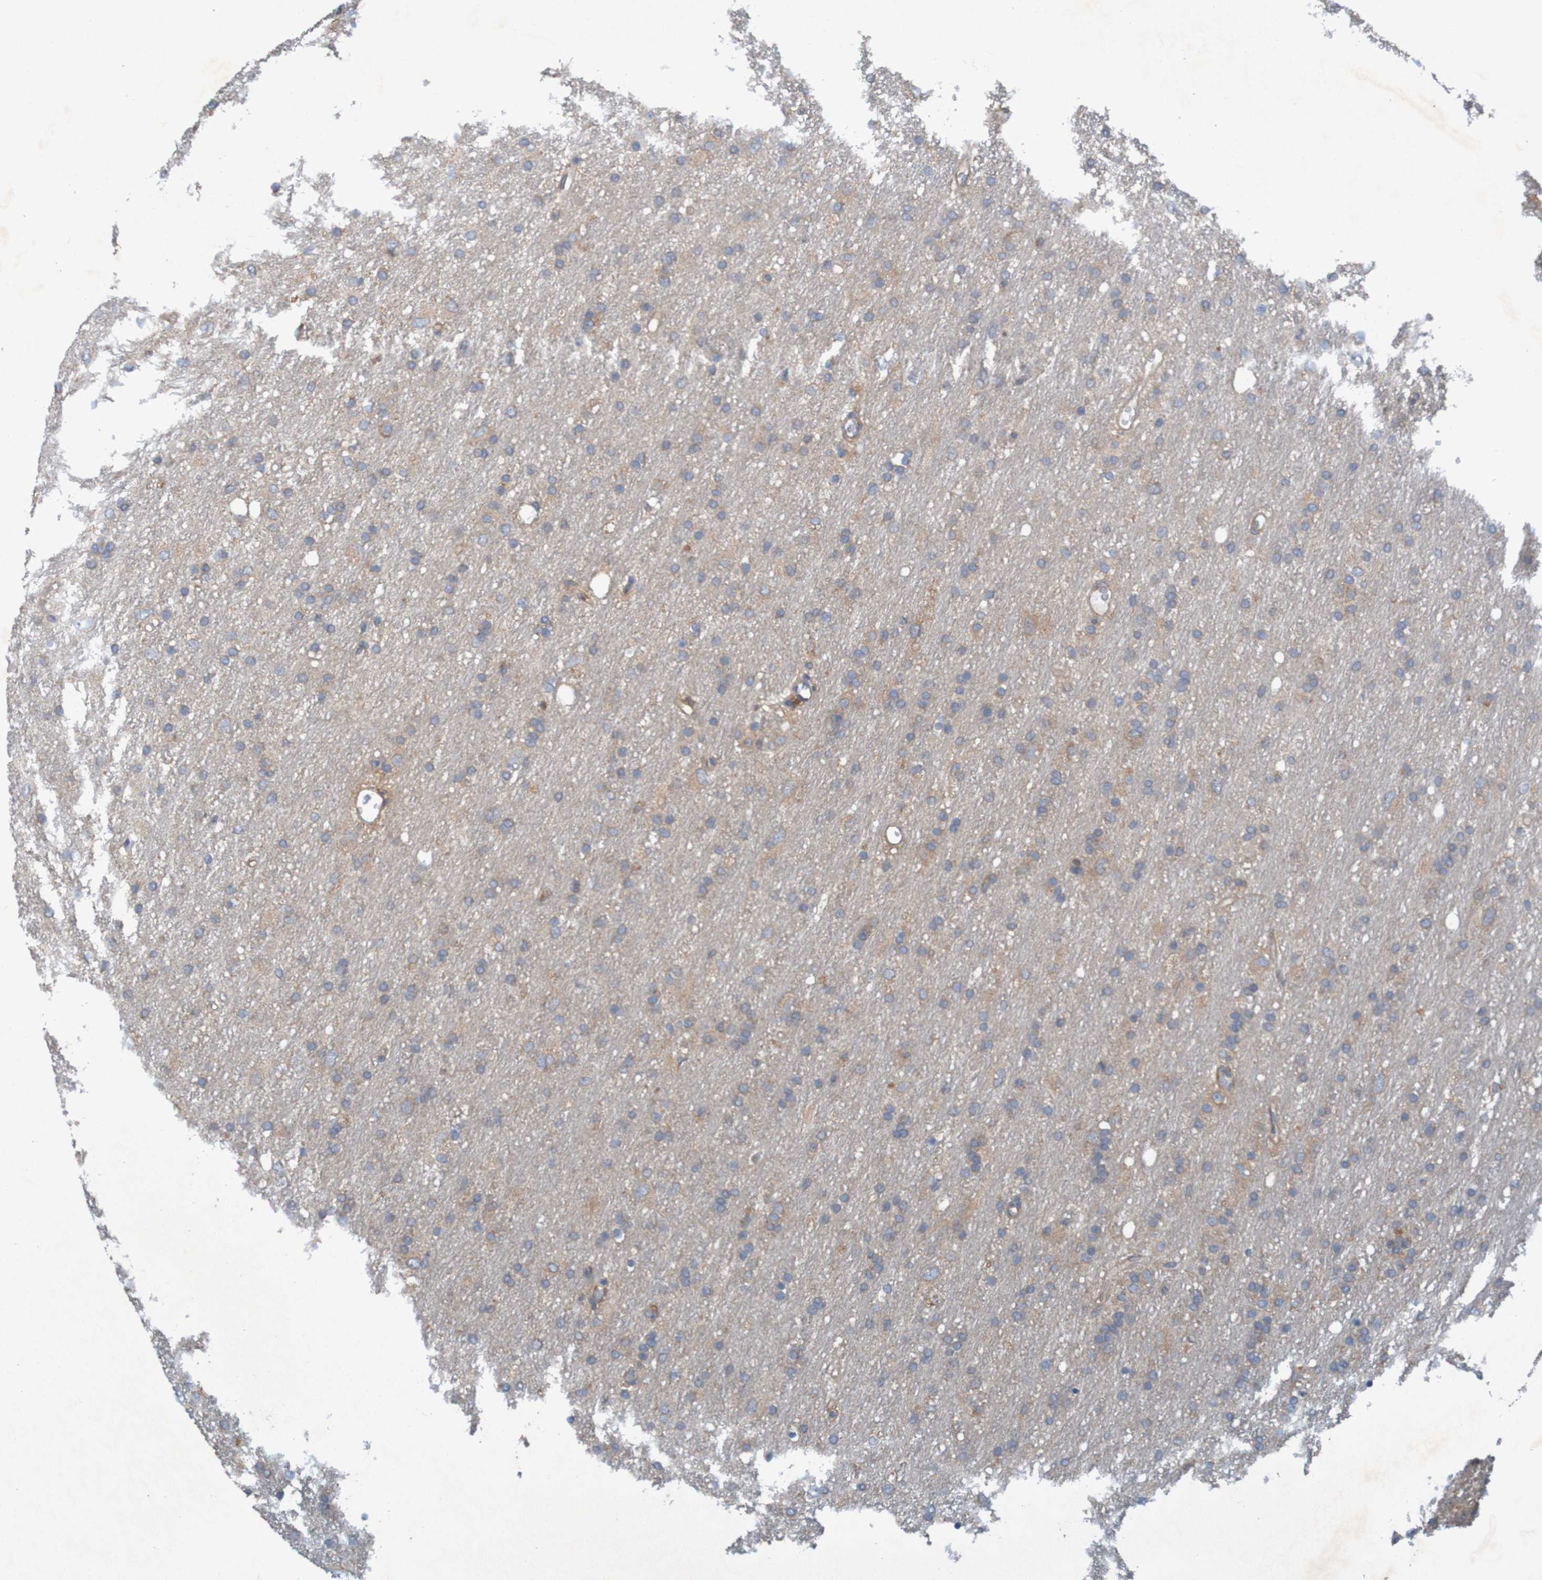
{"staining": {"intensity": "moderate", "quantity": ">75%", "location": "cytoplasmic/membranous"}, "tissue": "glioma", "cell_type": "Tumor cells", "image_type": "cancer", "snomed": [{"axis": "morphology", "description": "Glioma, malignant, Low grade"}, {"axis": "topography", "description": "Brain"}], "caption": "Protein staining by IHC reveals moderate cytoplasmic/membranous staining in approximately >75% of tumor cells in glioma. The staining is performed using DAB (3,3'-diaminobenzidine) brown chromogen to label protein expression. The nuclei are counter-stained blue using hematoxylin.", "gene": "DNAJC4", "patient": {"sex": "male", "age": 77}}